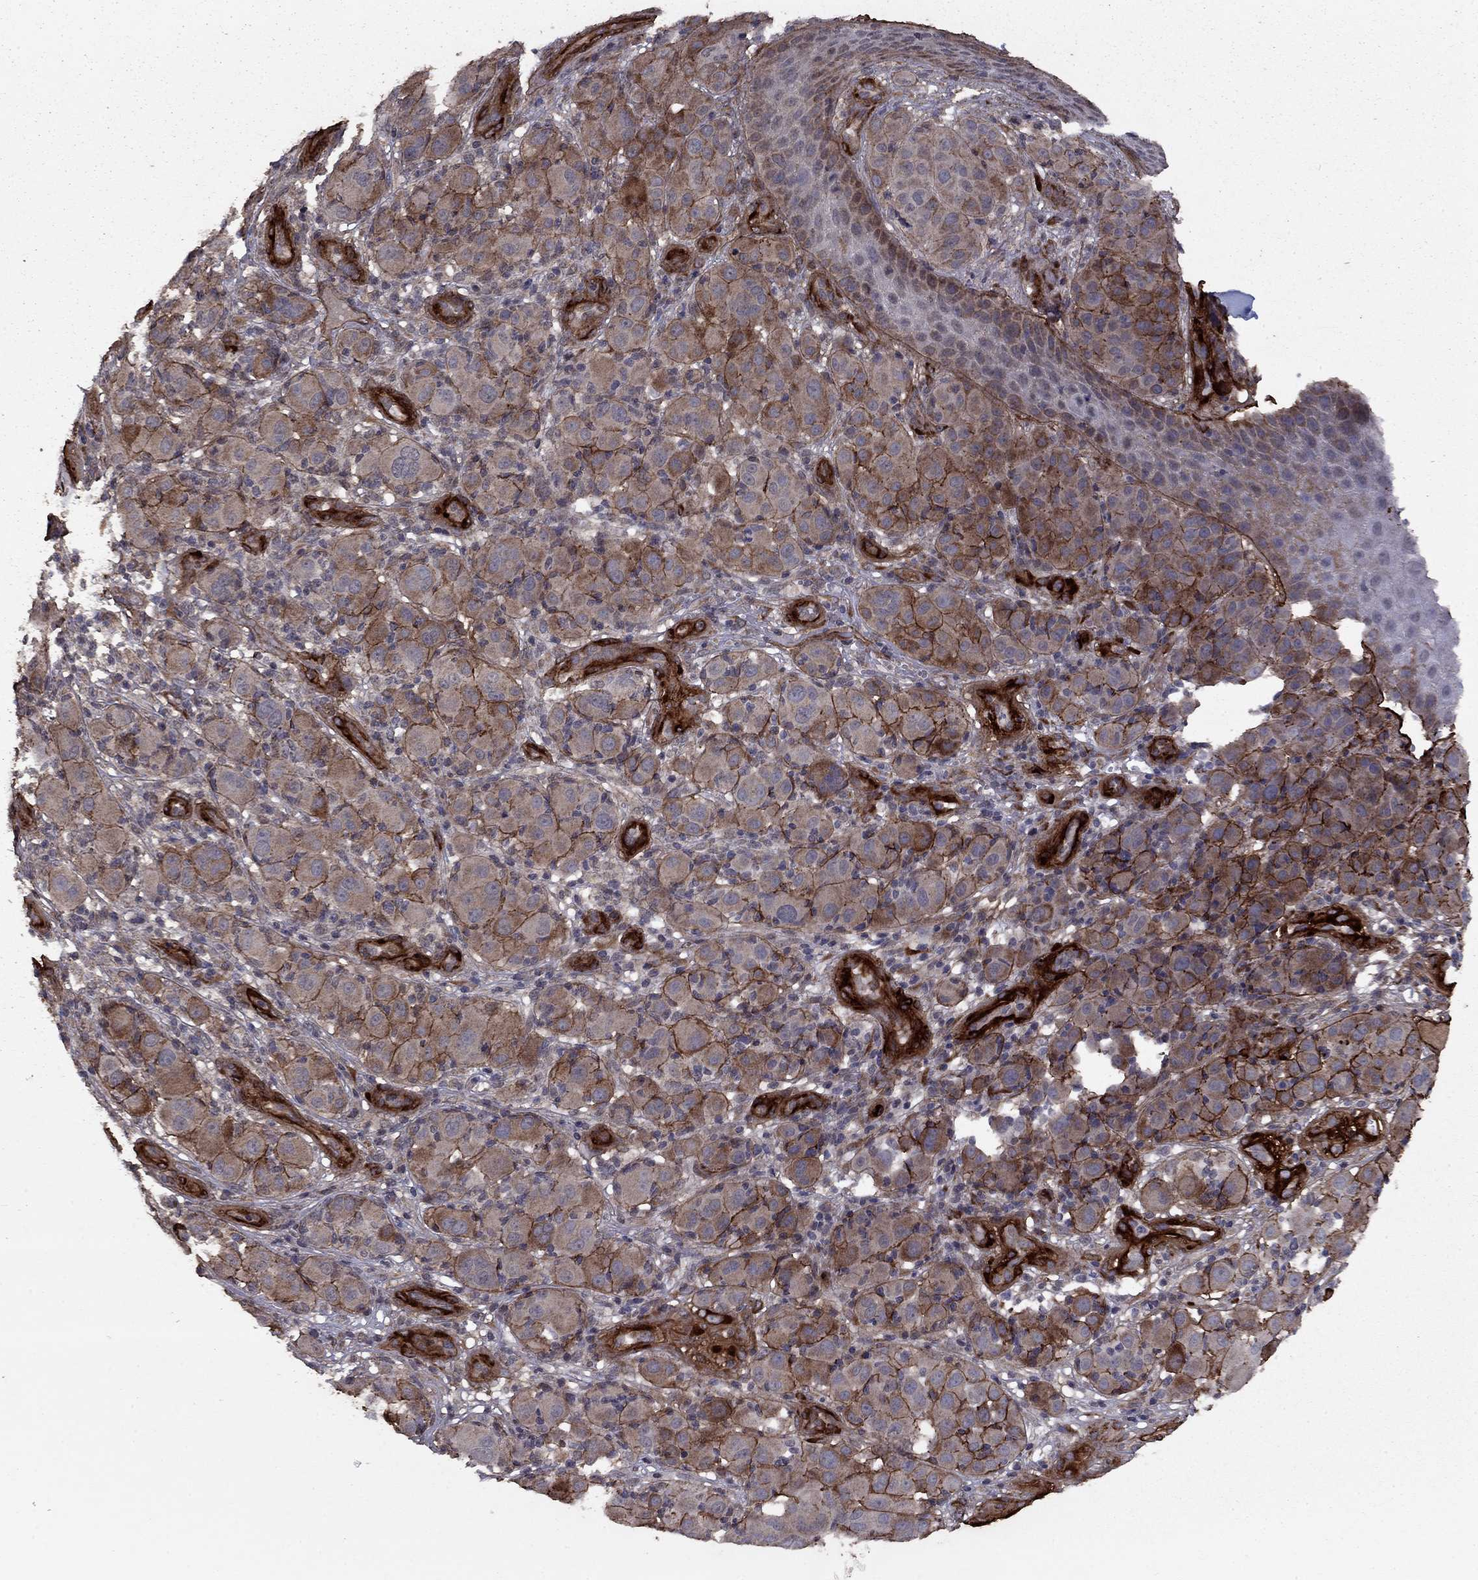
{"staining": {"intensity": "strong", "quantity": "<25%", "location": "cytoplasmic/membranous"}, "tissue": "melanoma", "cell_type": "Tumor cells", "image_type": "cancer", "snomed": [{"axis": "morphology", "description": "Malignant melanoma, NOS"}, {"axis": "topography", "description": "Skin"}], "caption": "Protein analysis of malignant melanoma tissue exhibits strong cytoplasmic/membranous expression in about <25% of tumor cells.", "gene": "COL18A1", "patient": {"sex": "female", "age": 87}}